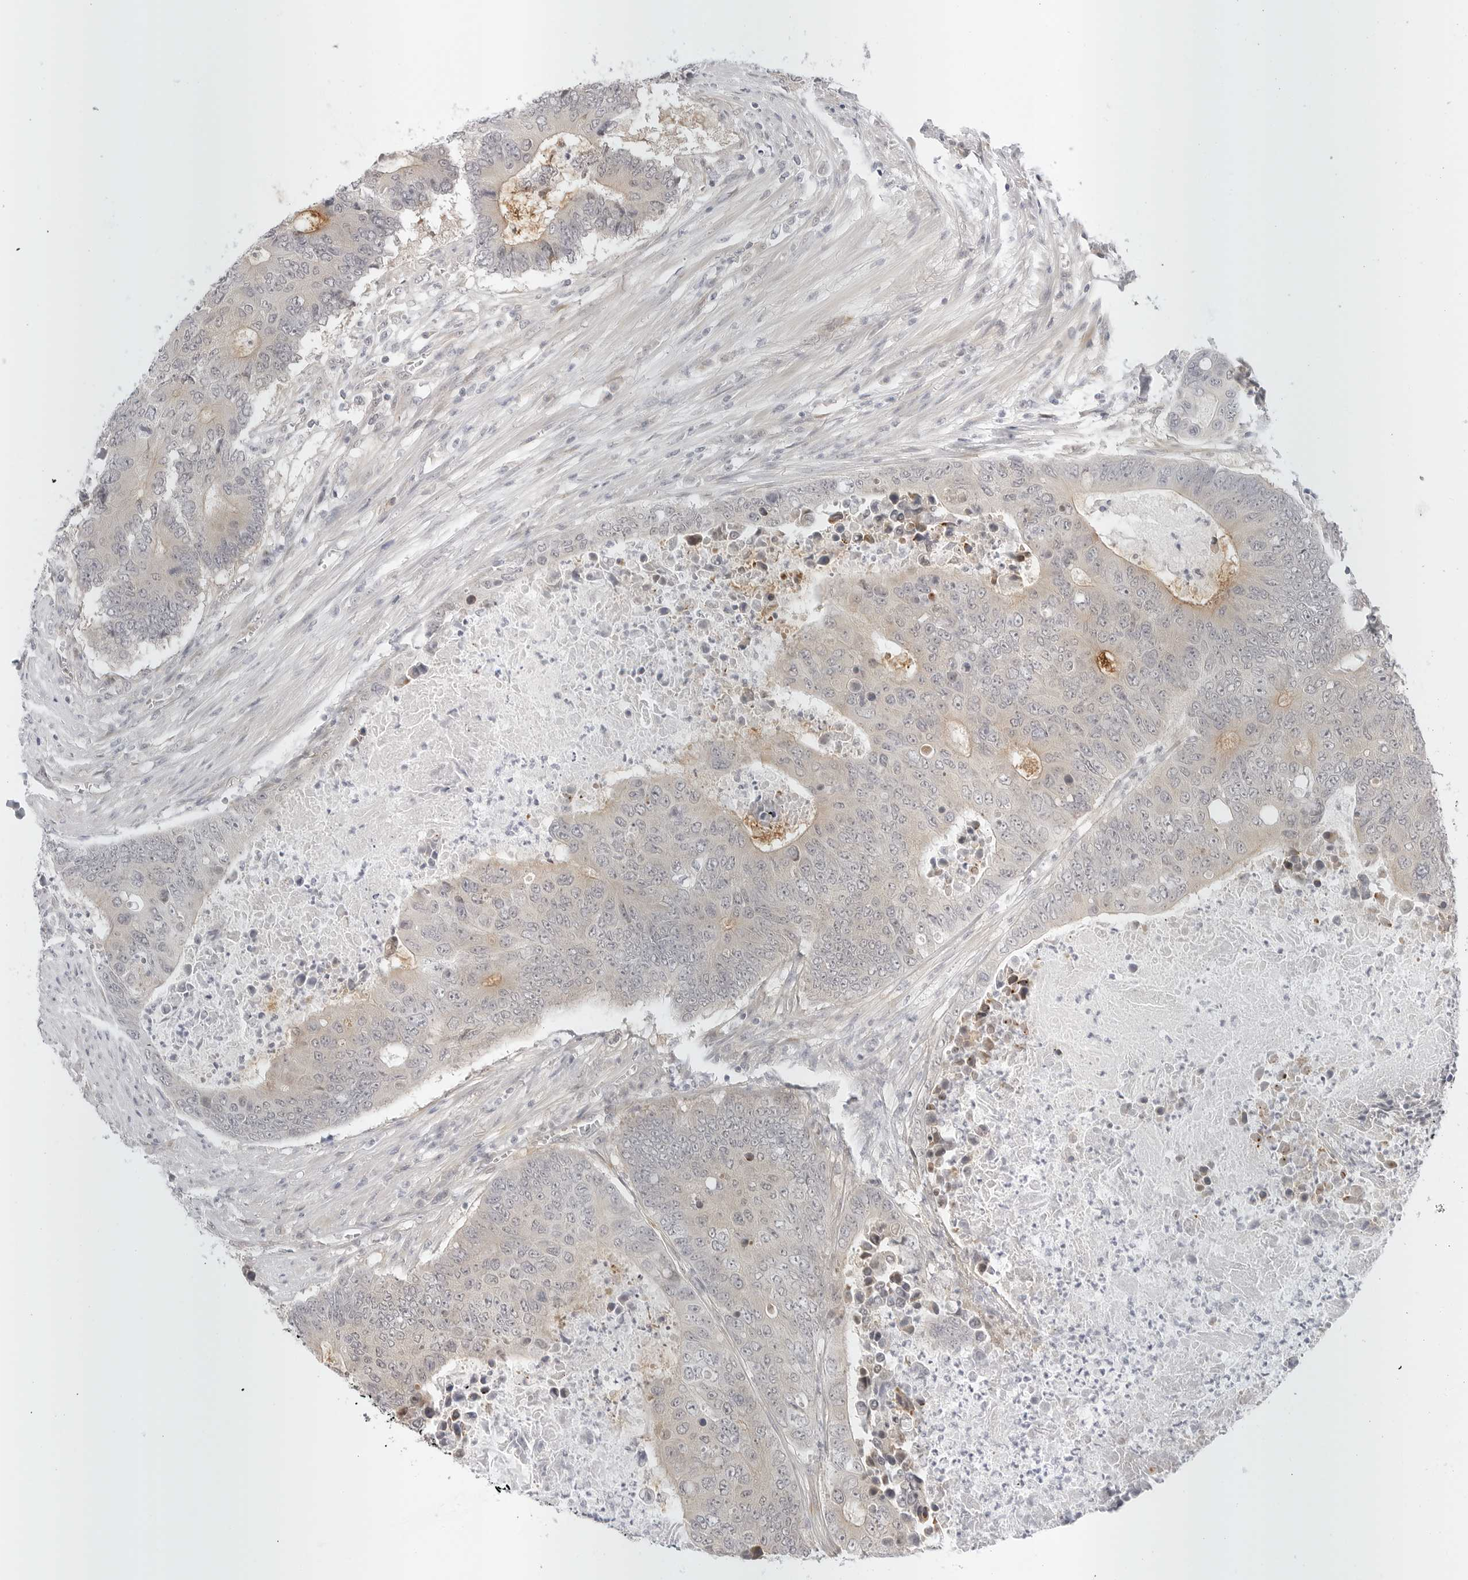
{"staining": {"intensity": "weak", "quantity": "<25%", "location": "cytoplasmic/membranous"}, "tissue": "colorectal cancer", "cell_type": "Tumor cells", "image_type": "cancer", "snomed": [{"axis": "morphology", "description": "Adenocarcinoma, NOS"}, {"axis": "topography", "description": "Colon"}], "caption": "An immunohistochemistry image of adenocarcinoma (colorectal) is shown. There is no staining in tumor cells of adenocarcinoma (colorectal).", "gene": "TCP1", "patient": {"sex": "male", "age": 87}}